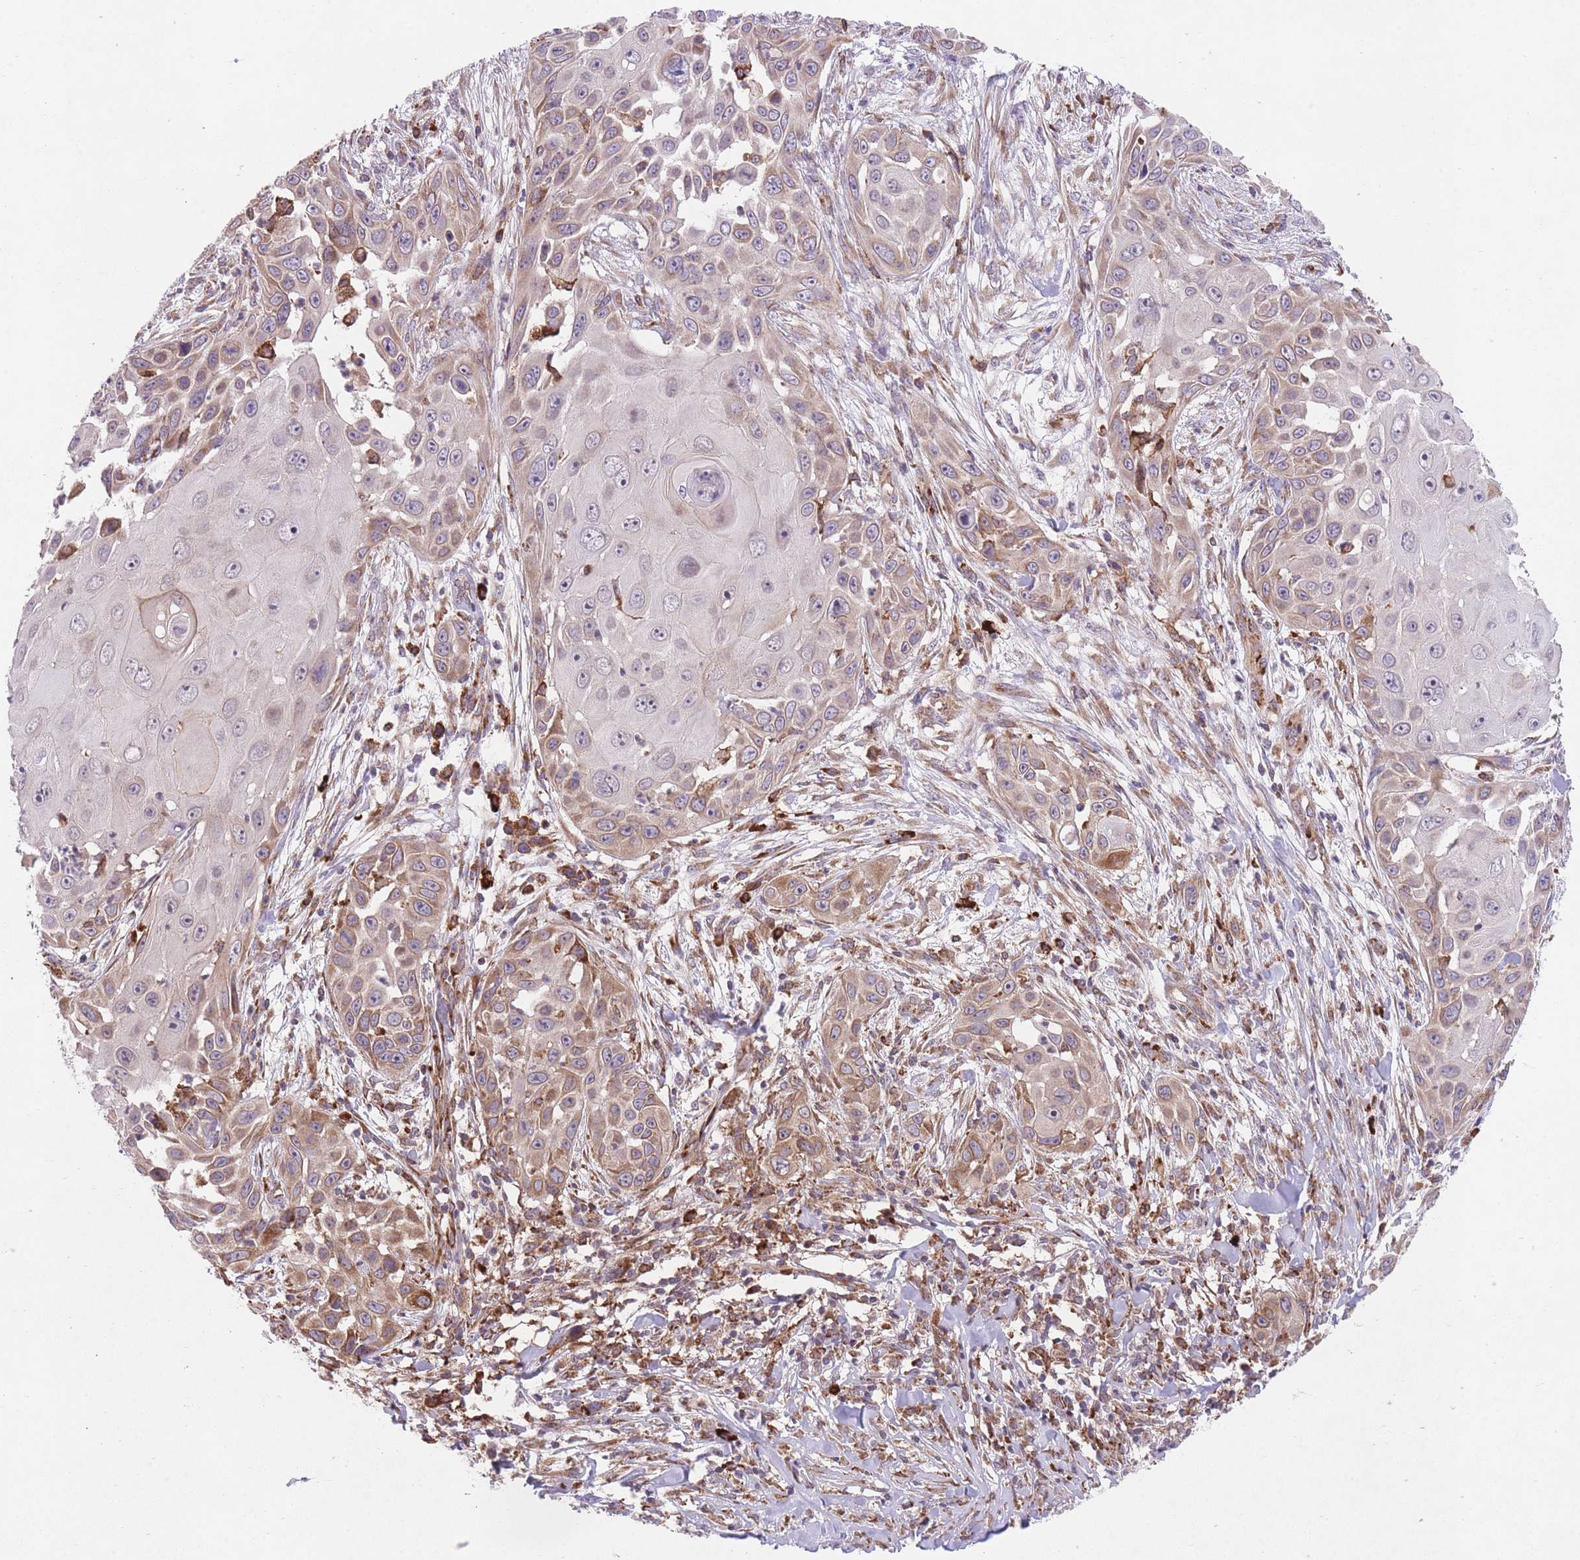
{"staining": {"intensity": "weak", "quantity": "25%-75%", "location": "cytoplasmic/membranous"}, "tissue": "skin cancer", "cell_type": "Tumor cells", "image_type": "cancer", "snomed": [{"axis": "morphology", "description": "Squamous cell carcinoma, NOS"}, {"axis": "topography", "description": "Skin"}], "caption": "This is an image of immunohistochemistry (IHC) staining of skin cancer, which shows weak positivity in the cytoplasmic/membranous of tumor cells.", "gene": "TTLL3", "patient": {"sex": "female", "age": 44}}